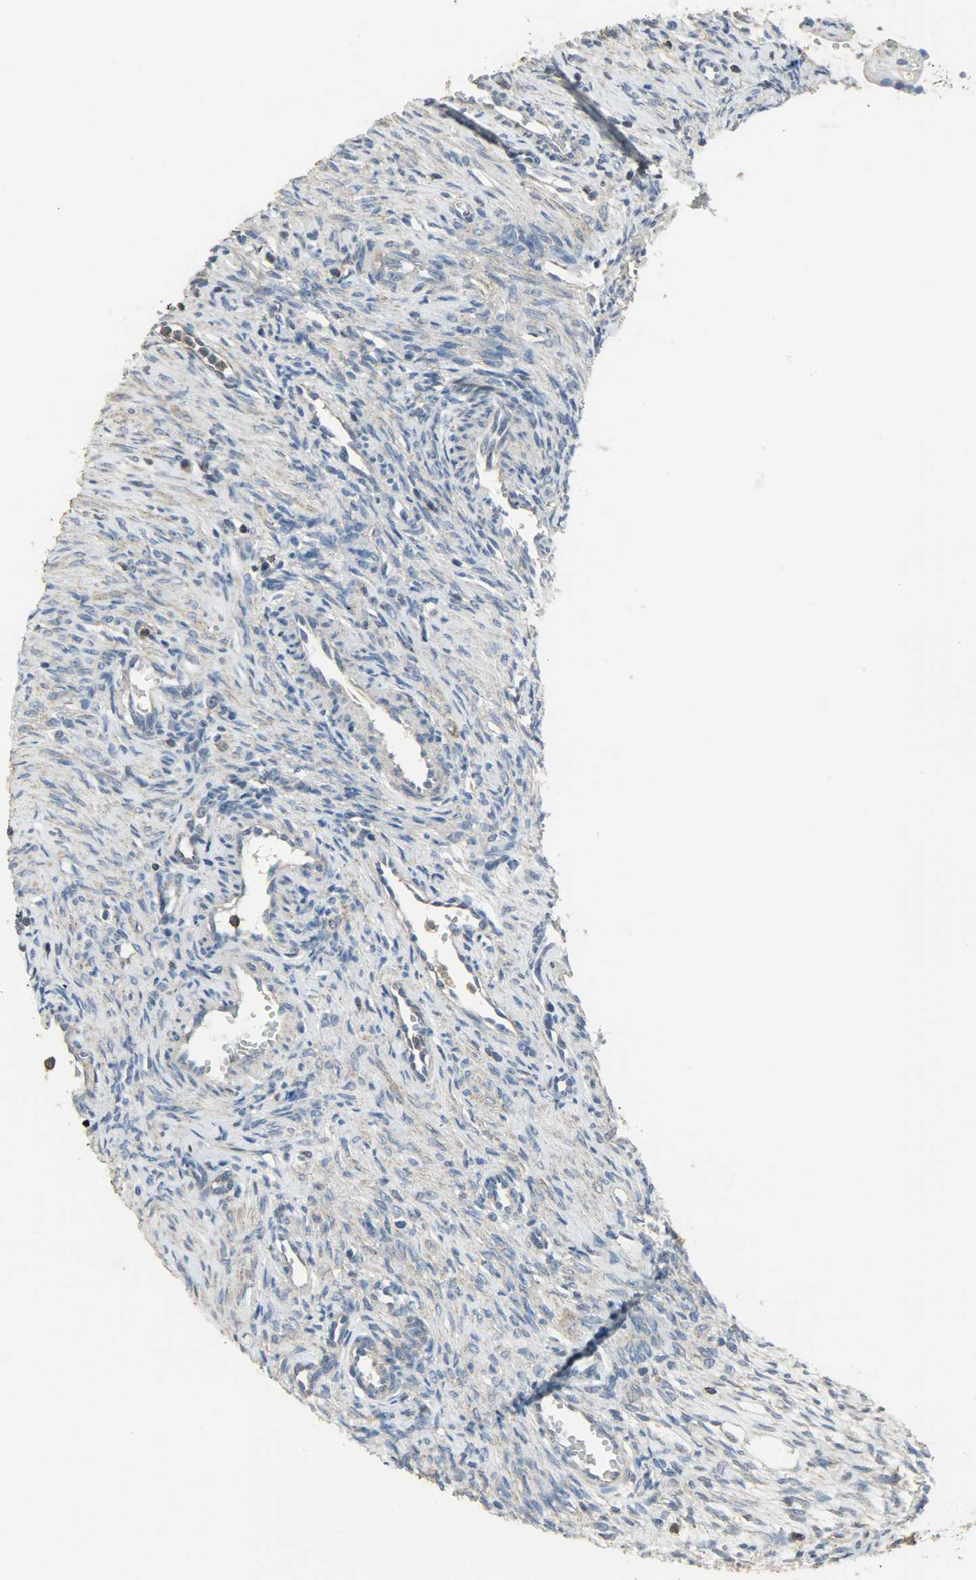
{"staining": {"intensity": "negative", "quantity": "none", "location": "none"}, "tissue": "ovary", "cell_type": "Follicle cells", "image_type": "normal", "snomed": [{"axis": "morphology", "description": "Normal tissue, NOS"}, {"axis": "topography", "description": "Ovary"}], "caption": "This histopathology image is of benign ovary stained with immunohistochemistry to label a protein in brown with the nuclei are counter-stained blue. There is no expression in follicle cells. (Stains: DAB immunohistochemistry (IHC) with hematoxylin counter stain, Microscopy: brightfield microscopy at high magnification).", "gene": "DNAJA4", "patient": {"sex": "female", "age": 33}}